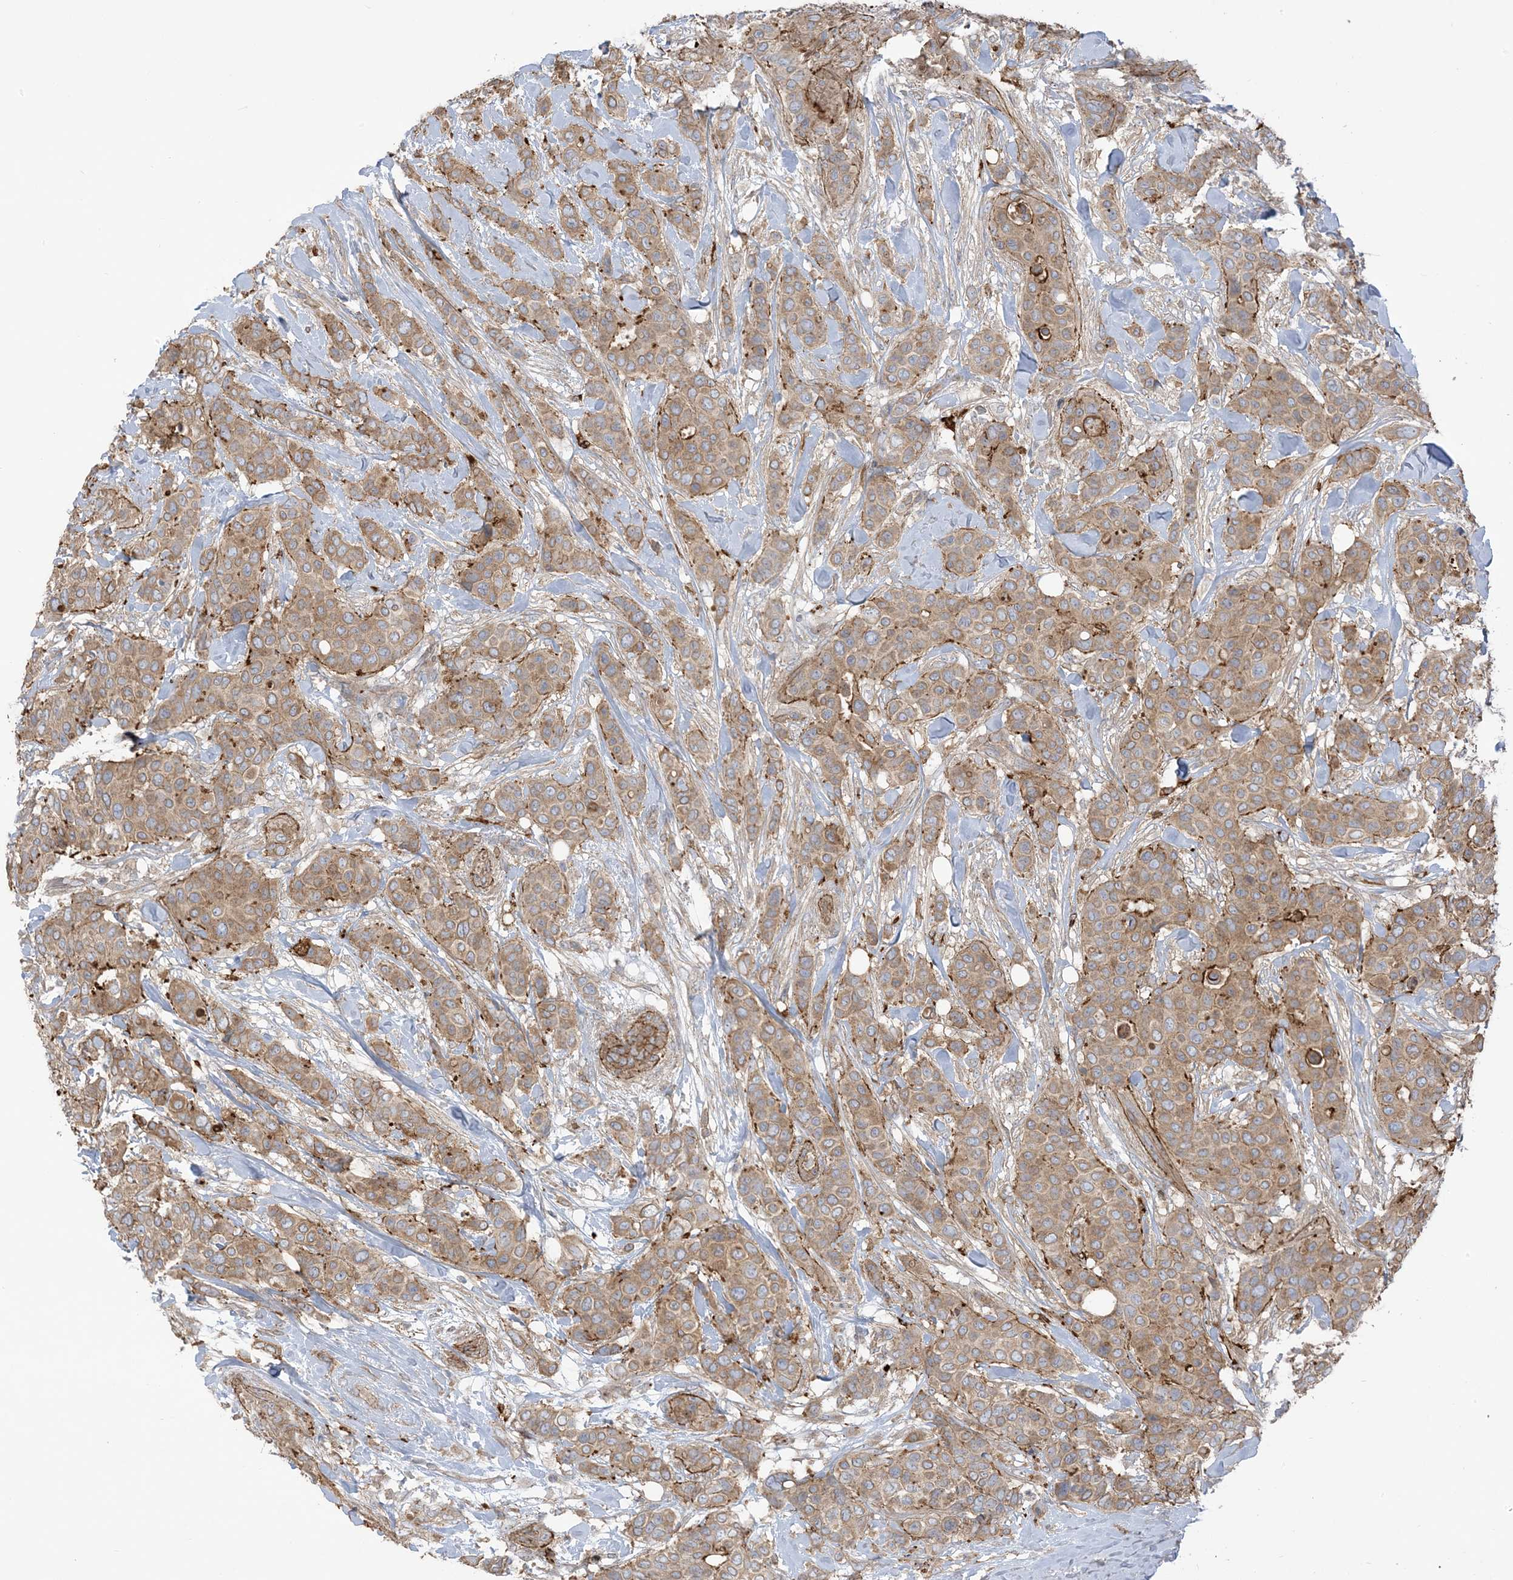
{"staining": {"intensity": "moderate", "quantity": ">75%", "location": "cytoplasmic/membranous"}, "tissue": "breast cancer", "cell_type": "Tumor cells", "image_type": "cancer", "snomed": [{"axis": "morphology", "description": "Lobular carcinoma"}, {"axis": "topography", "description": "Breast"}], "caption": "Lobular carcinoma (breast) stained with IHC demonstrates moderate cytoplasmic/membranous positivity in approximately >75% of tumor cells.", "gene": "ICMT", "patient": {"sex": "female", "age": 51}}